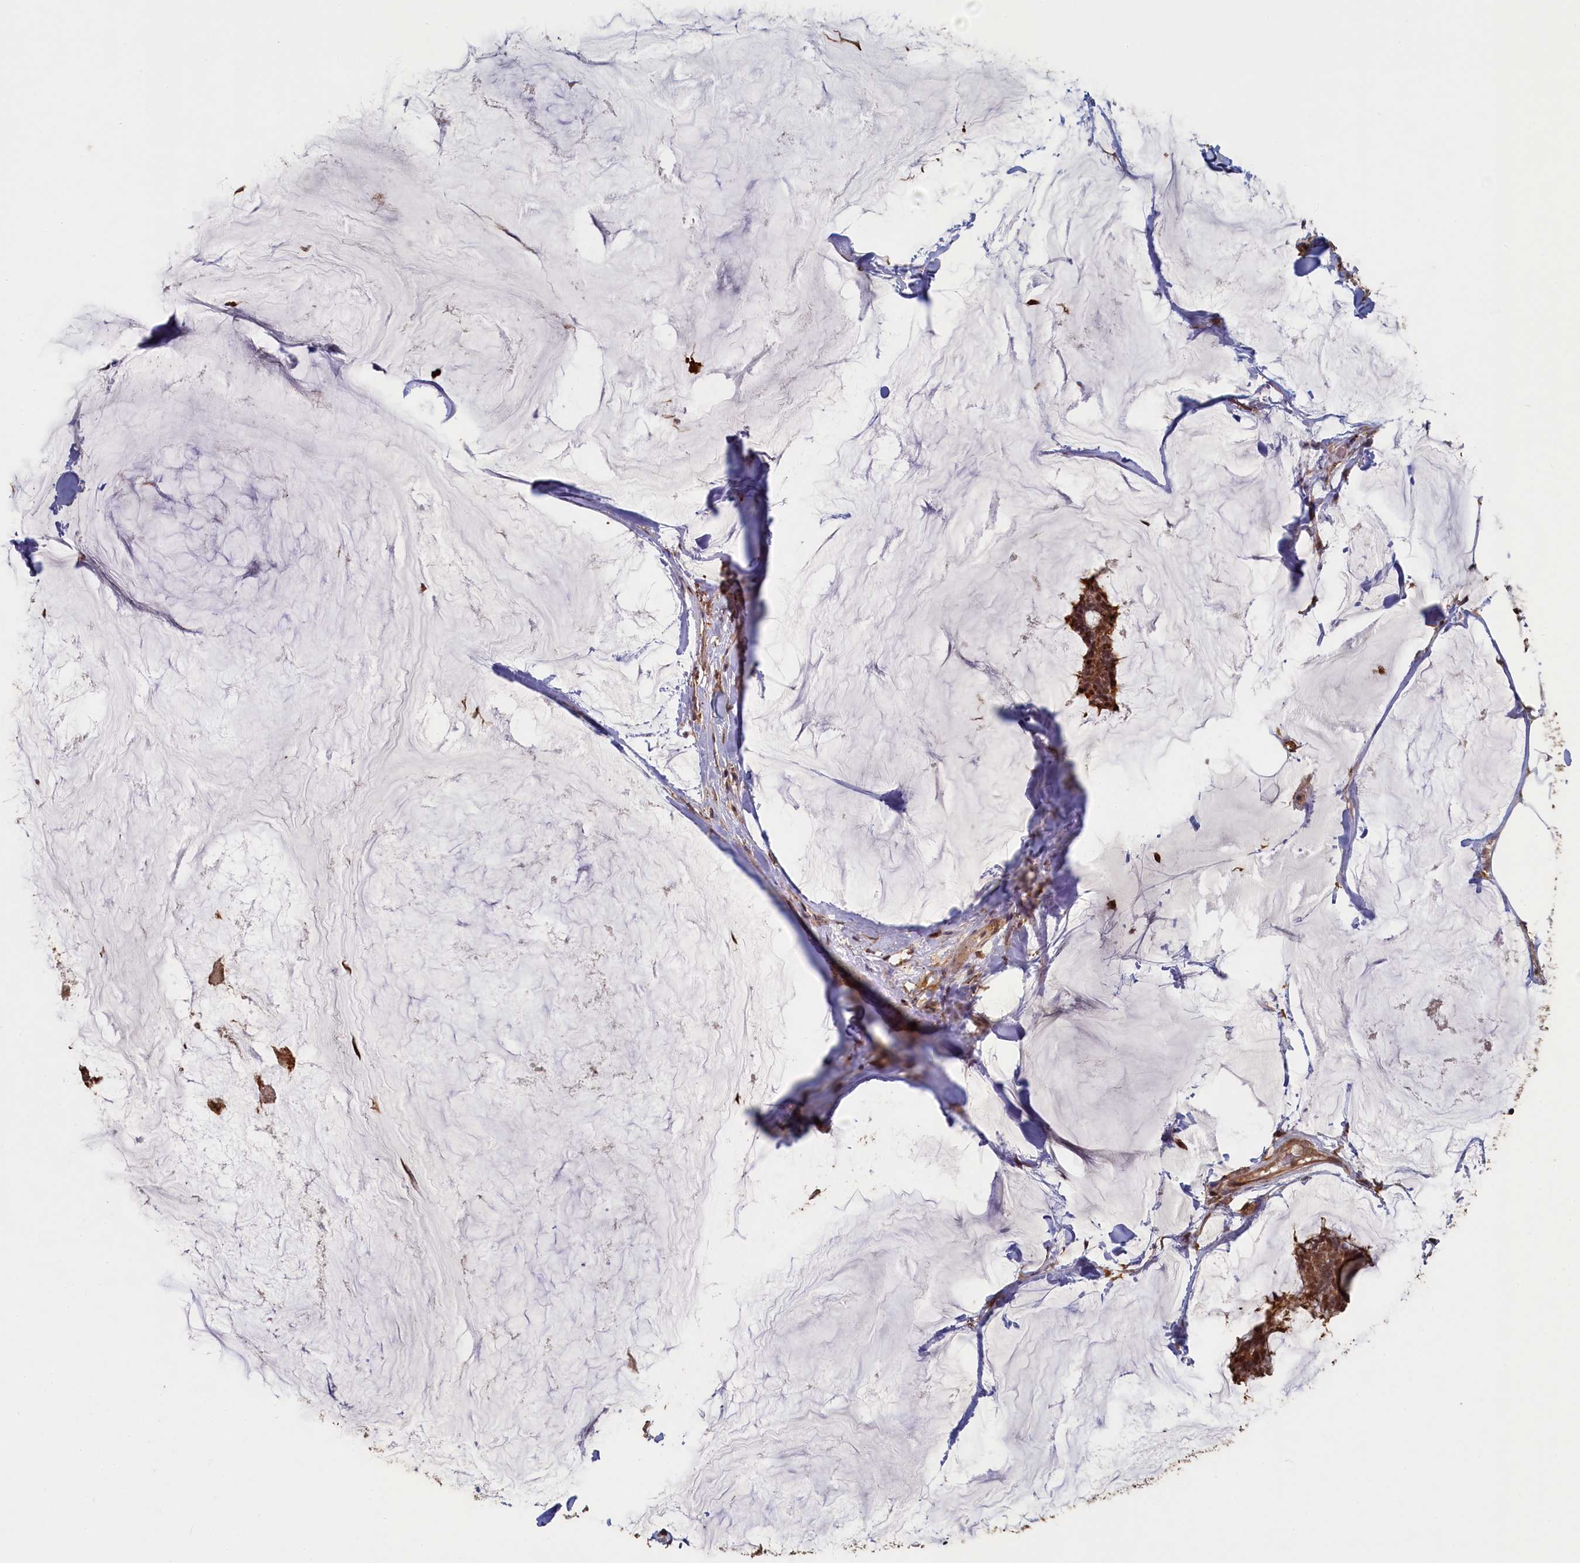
{"staining": {"intensity": "strong", "quantity": ">75%", "location": "cytoplasmic/membranous,nuclear"}, "tissue": "breast cancer", "cell_type": "Tumor cells", "image_type": "cancer", "snomed": [{"axis": "morphology", "description": "Duct carcinoma"}, {"axis": "topography", "description": "Breast"}], "caption": "Protein staining of breast cancer tissue reveals strong cytoplasmic/membranous and nuclear expression in about >75% of tumor cells.", "gene": "UCHL3", "patient": {"sex": "female", "age": 93}}